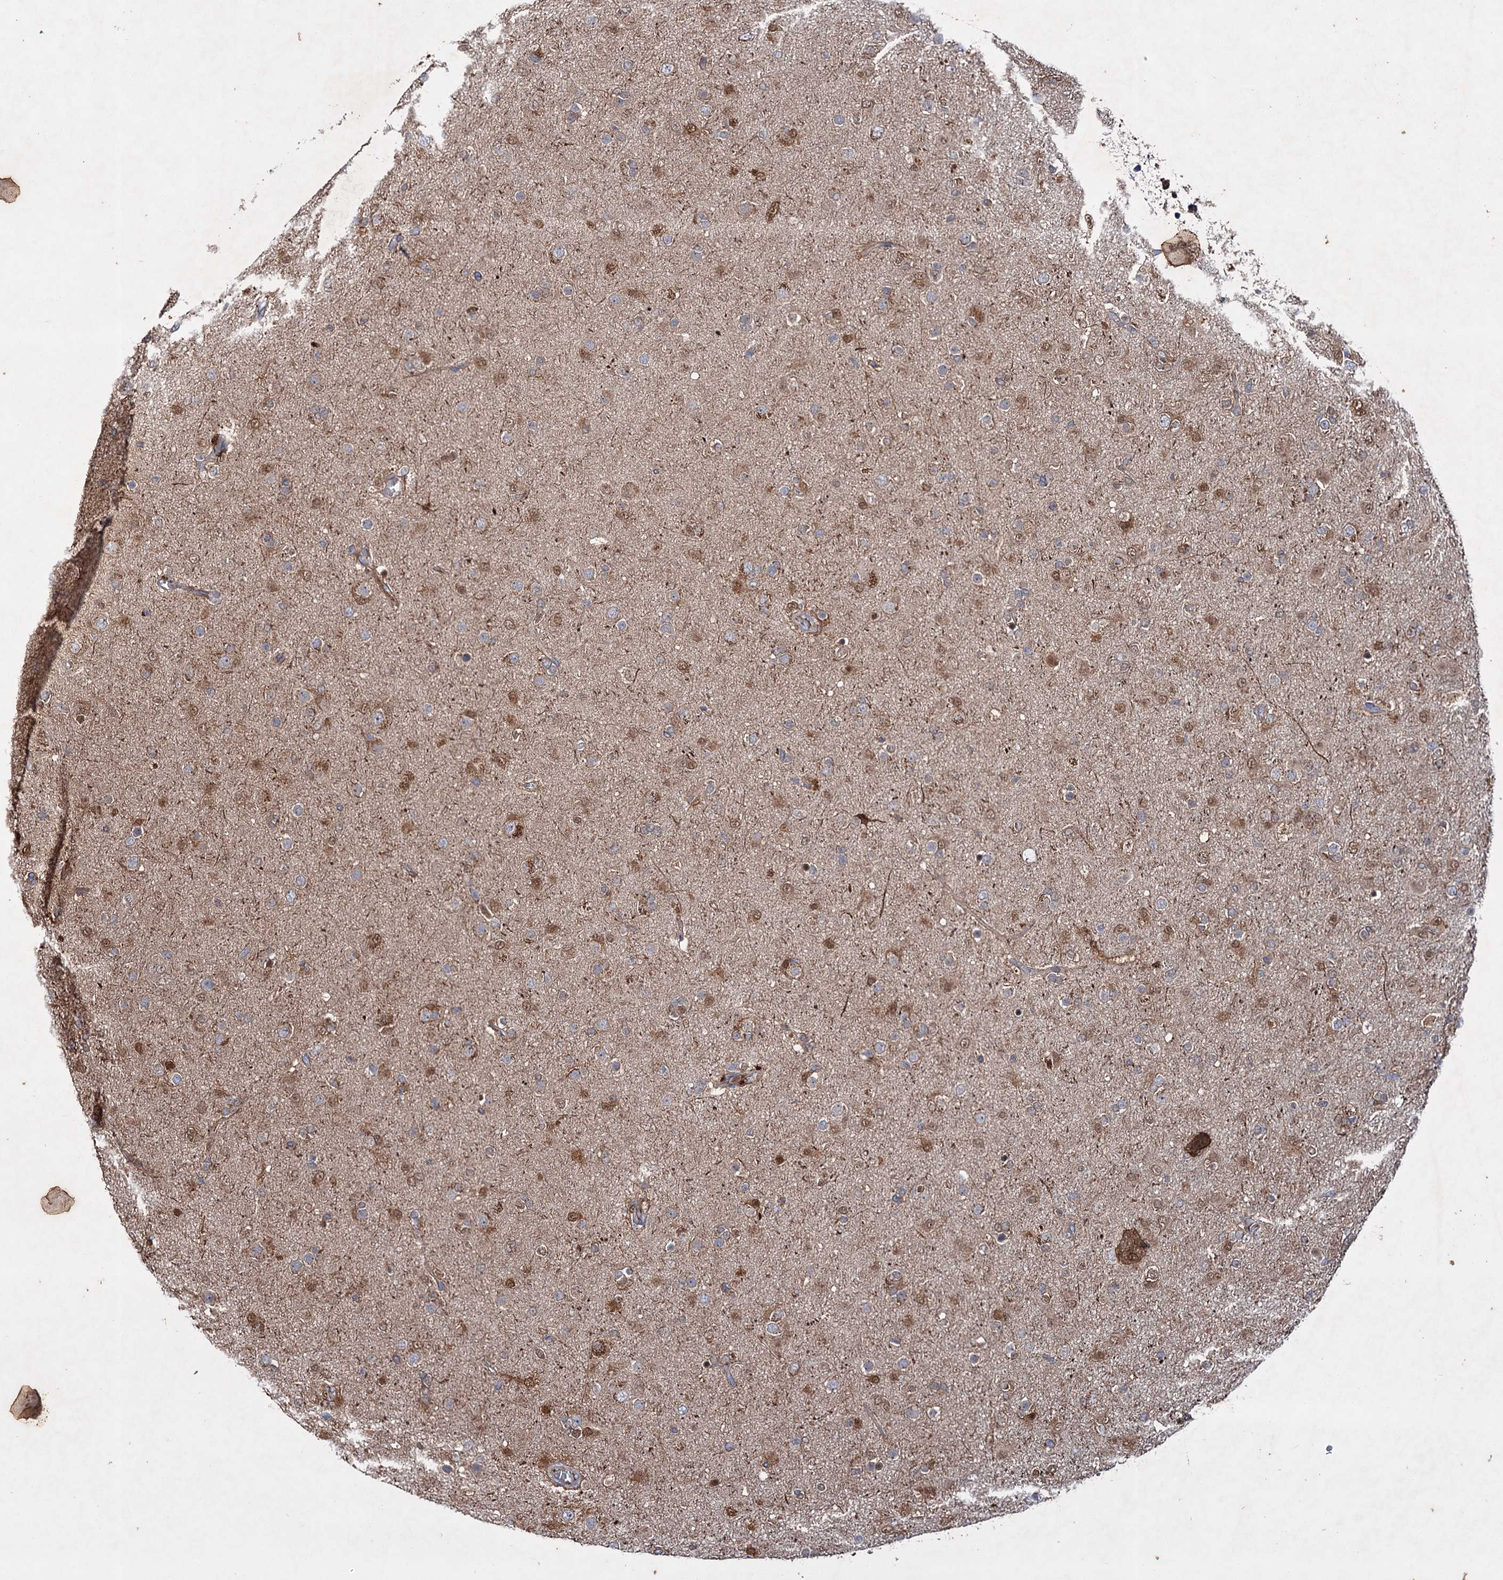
{"staining": {"intensity": "moderate", "quantity": "<25%", "location": "cytoplasmic/membranous,nuclear"}, "tissue": "glioma", "cell_type": "Tumor cells", "image_type": "cancer", "snomed": [{"axis": "morphology", "description": "Glioma, malignant, Low grade"}, {"axis": "topography", "description": "Brain"}], "caption": "Approximately <25% of tumor cells in glioma demonstrate moderate cytoplasmic/membranous and nuclear protein positivity as visualized by brown immunohistochemical staining.", "gene": "PTPN3", "patient": {"sex": "male", "age": 65}}